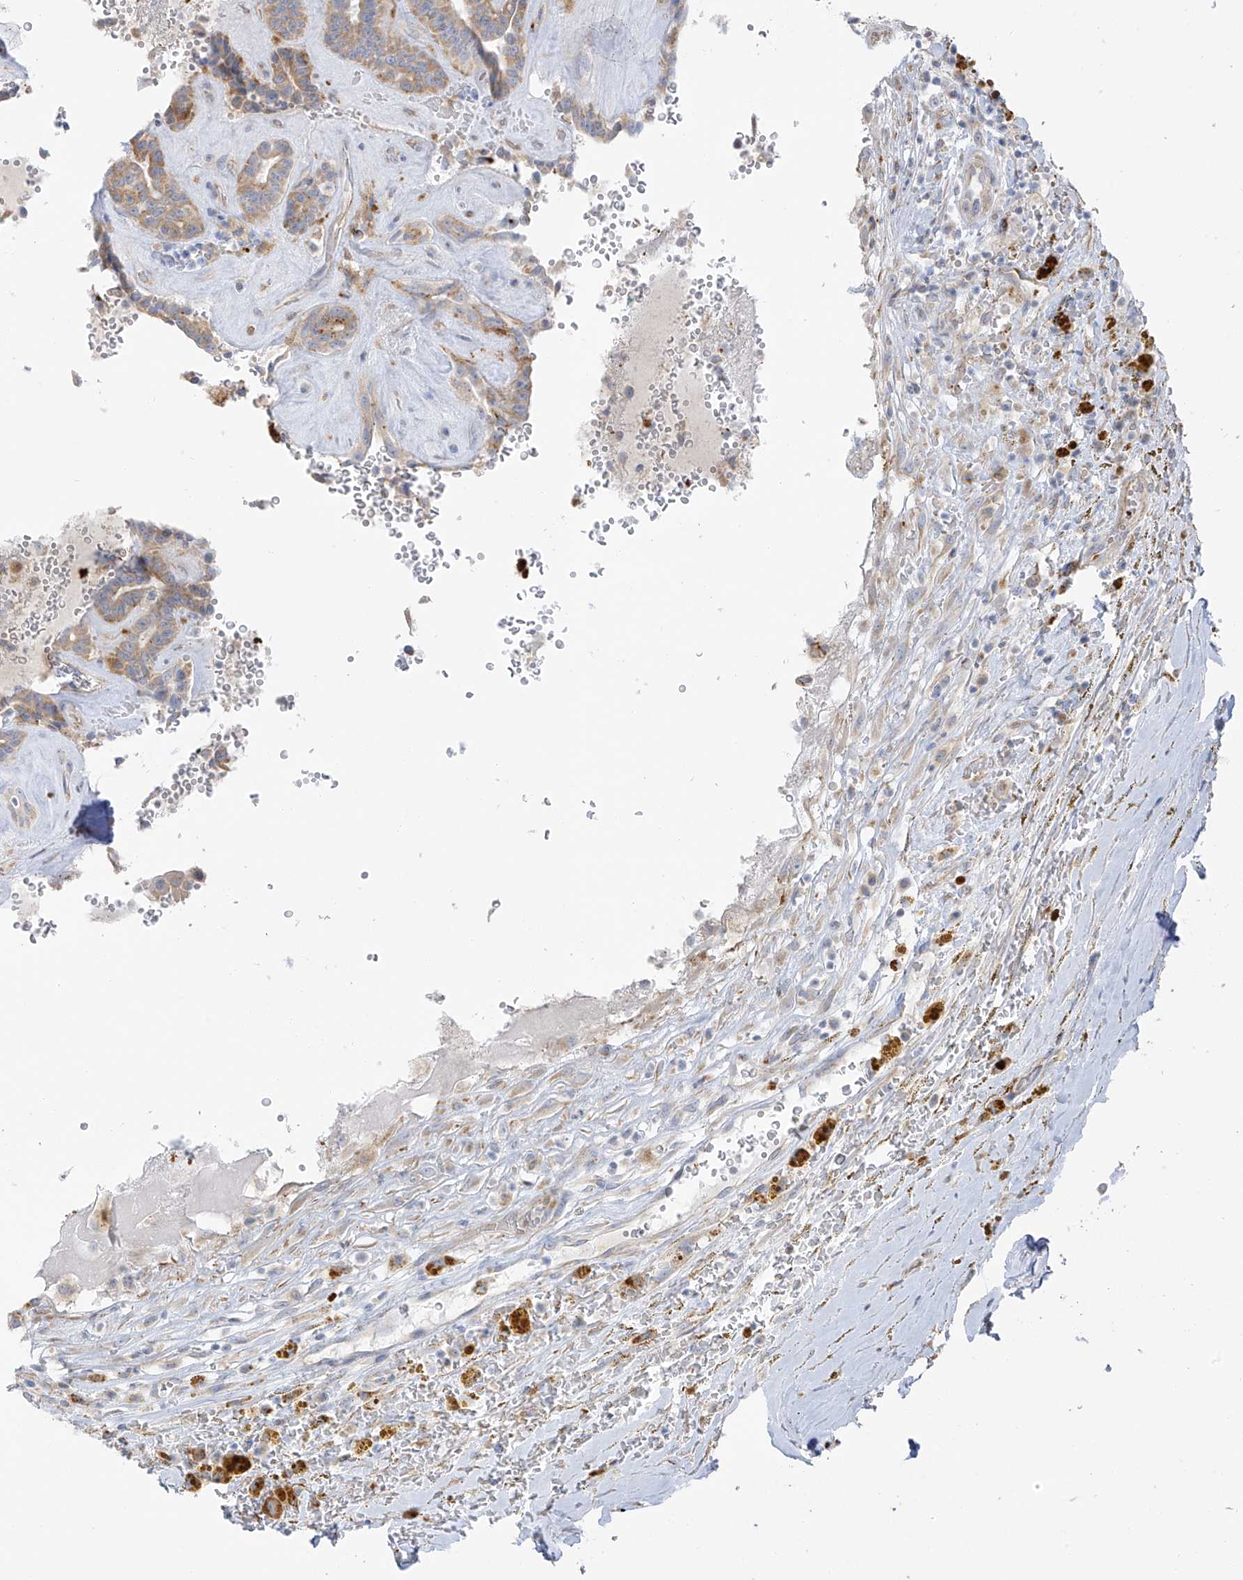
{"staining": {"intensity": "moderate", "quantity": ">75%", "location": "cytoplasmic/membranous"}, "tissue": "thyroid cancer", "cell_type": "Tumor cells", "image_type": "cancer", "snomed": [{"axis": "morphology", "description": "Papillary adenocarcinoma, NOS"}, {"axis": "topography", "description": "Thyroid gland"}], "caption": "Brown immunohistochemical staining in thyroid papillary adenocarcinoma demonstrates moderate cytoplasmic/membranous staining in about >75% of tumor cells. The staining was performed using DAB, with brown indicating positive protein expression. Nuclei are stained blue with hematoxylin.", "gene": "TAL2", "patient": {"sex": "male", "age": 77}}